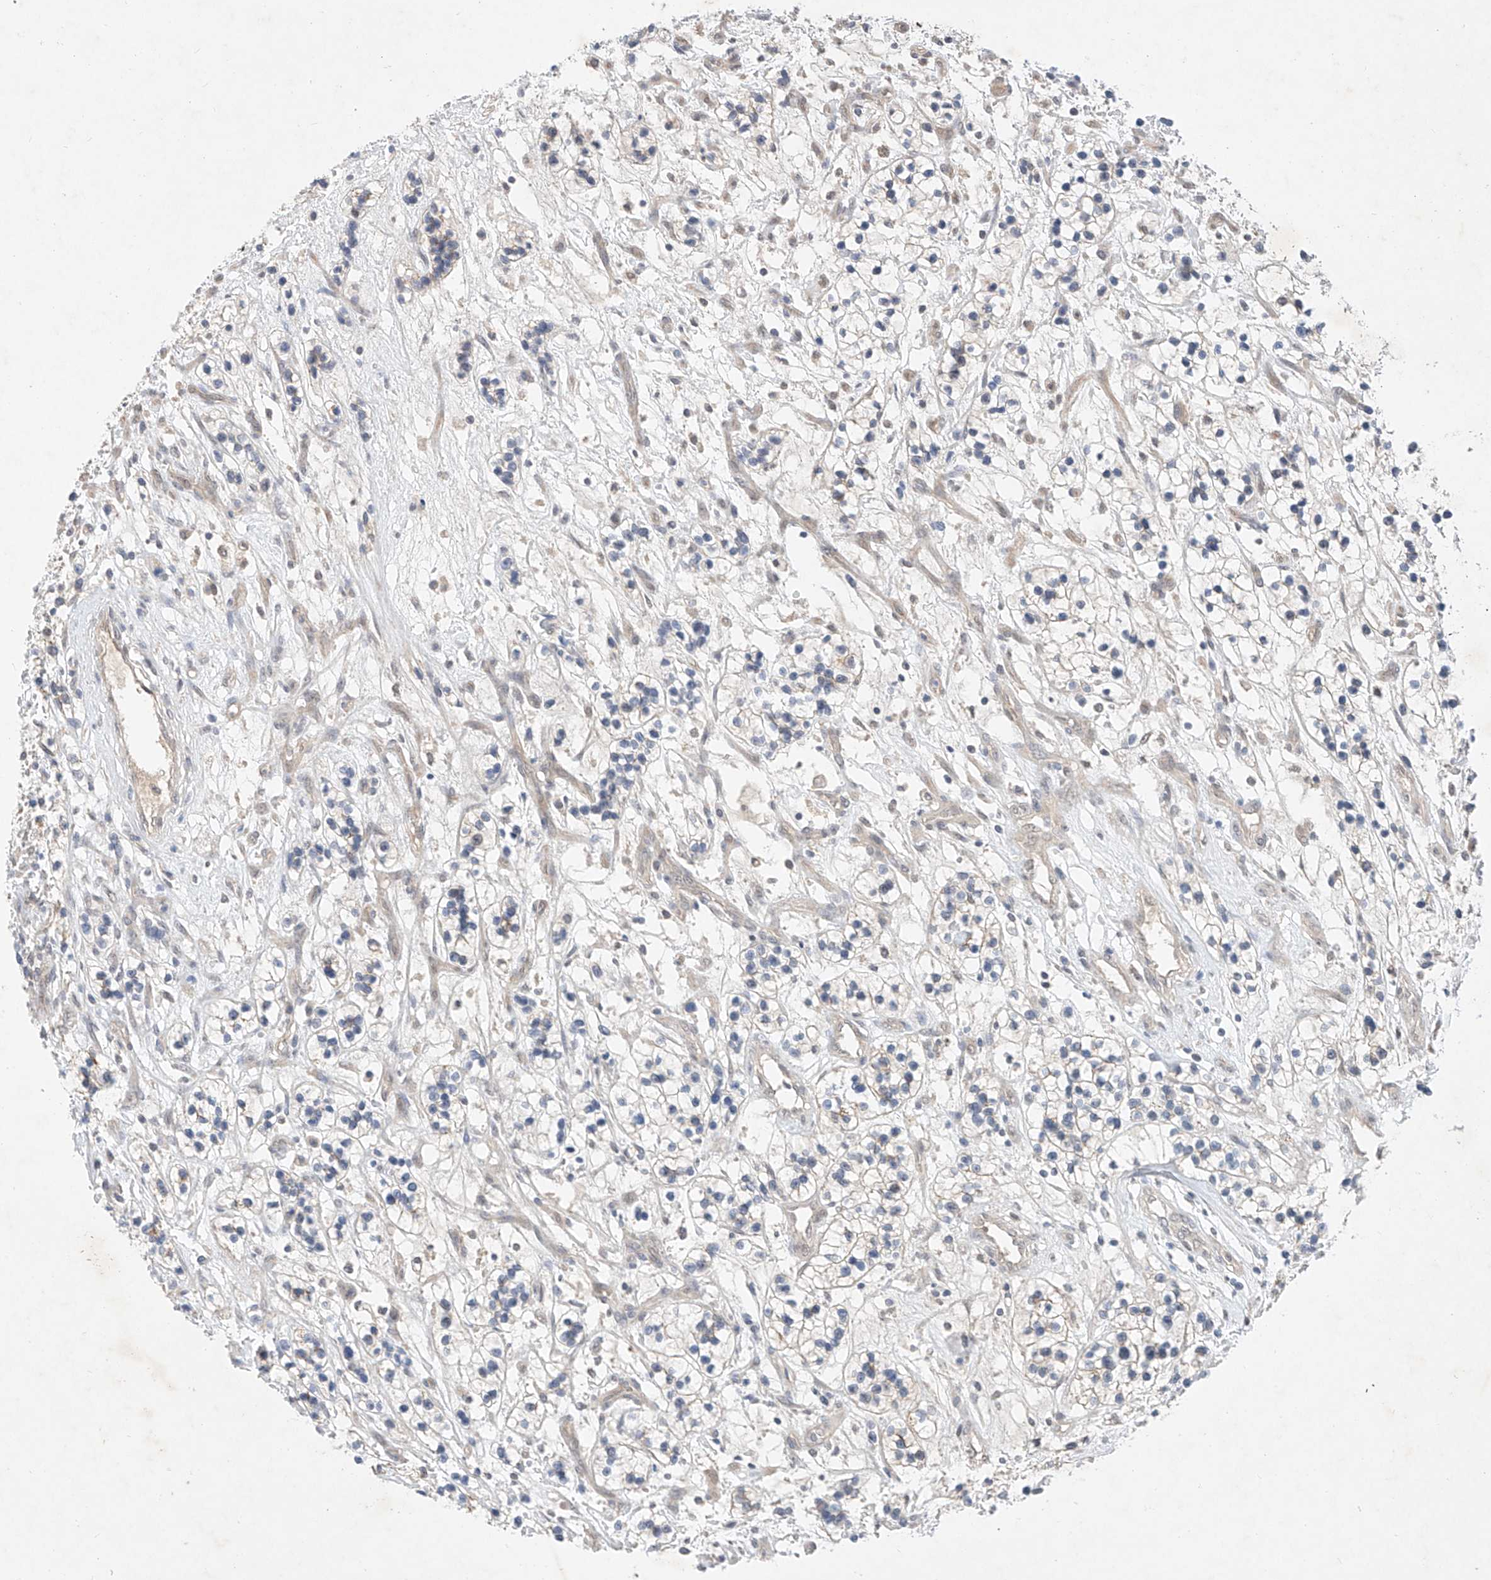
{"staining": {"intensity": "negative", "quantity": "none", "location": "none"}, "tissue": "renal cancer", "cell_type": "Tumor cells", "image_type": "cancer", "snomed": [{"axis": "morphology", "description": "Adenocarcinoma, NOS"}, {"axis": "topography", "description": "Kidney"}], "caption": "A photomicrograph of renal adenocarcinoma stained for a protein shows no brown staining in tumor cells. The staining was performed using DAB to visualize the protein expression in brown, while the nuclei were stained in blue with hematoxylin (Magnification: 20x).", "gene": "IL22RA2", "patient": {"sex": "female", "age": 57}}